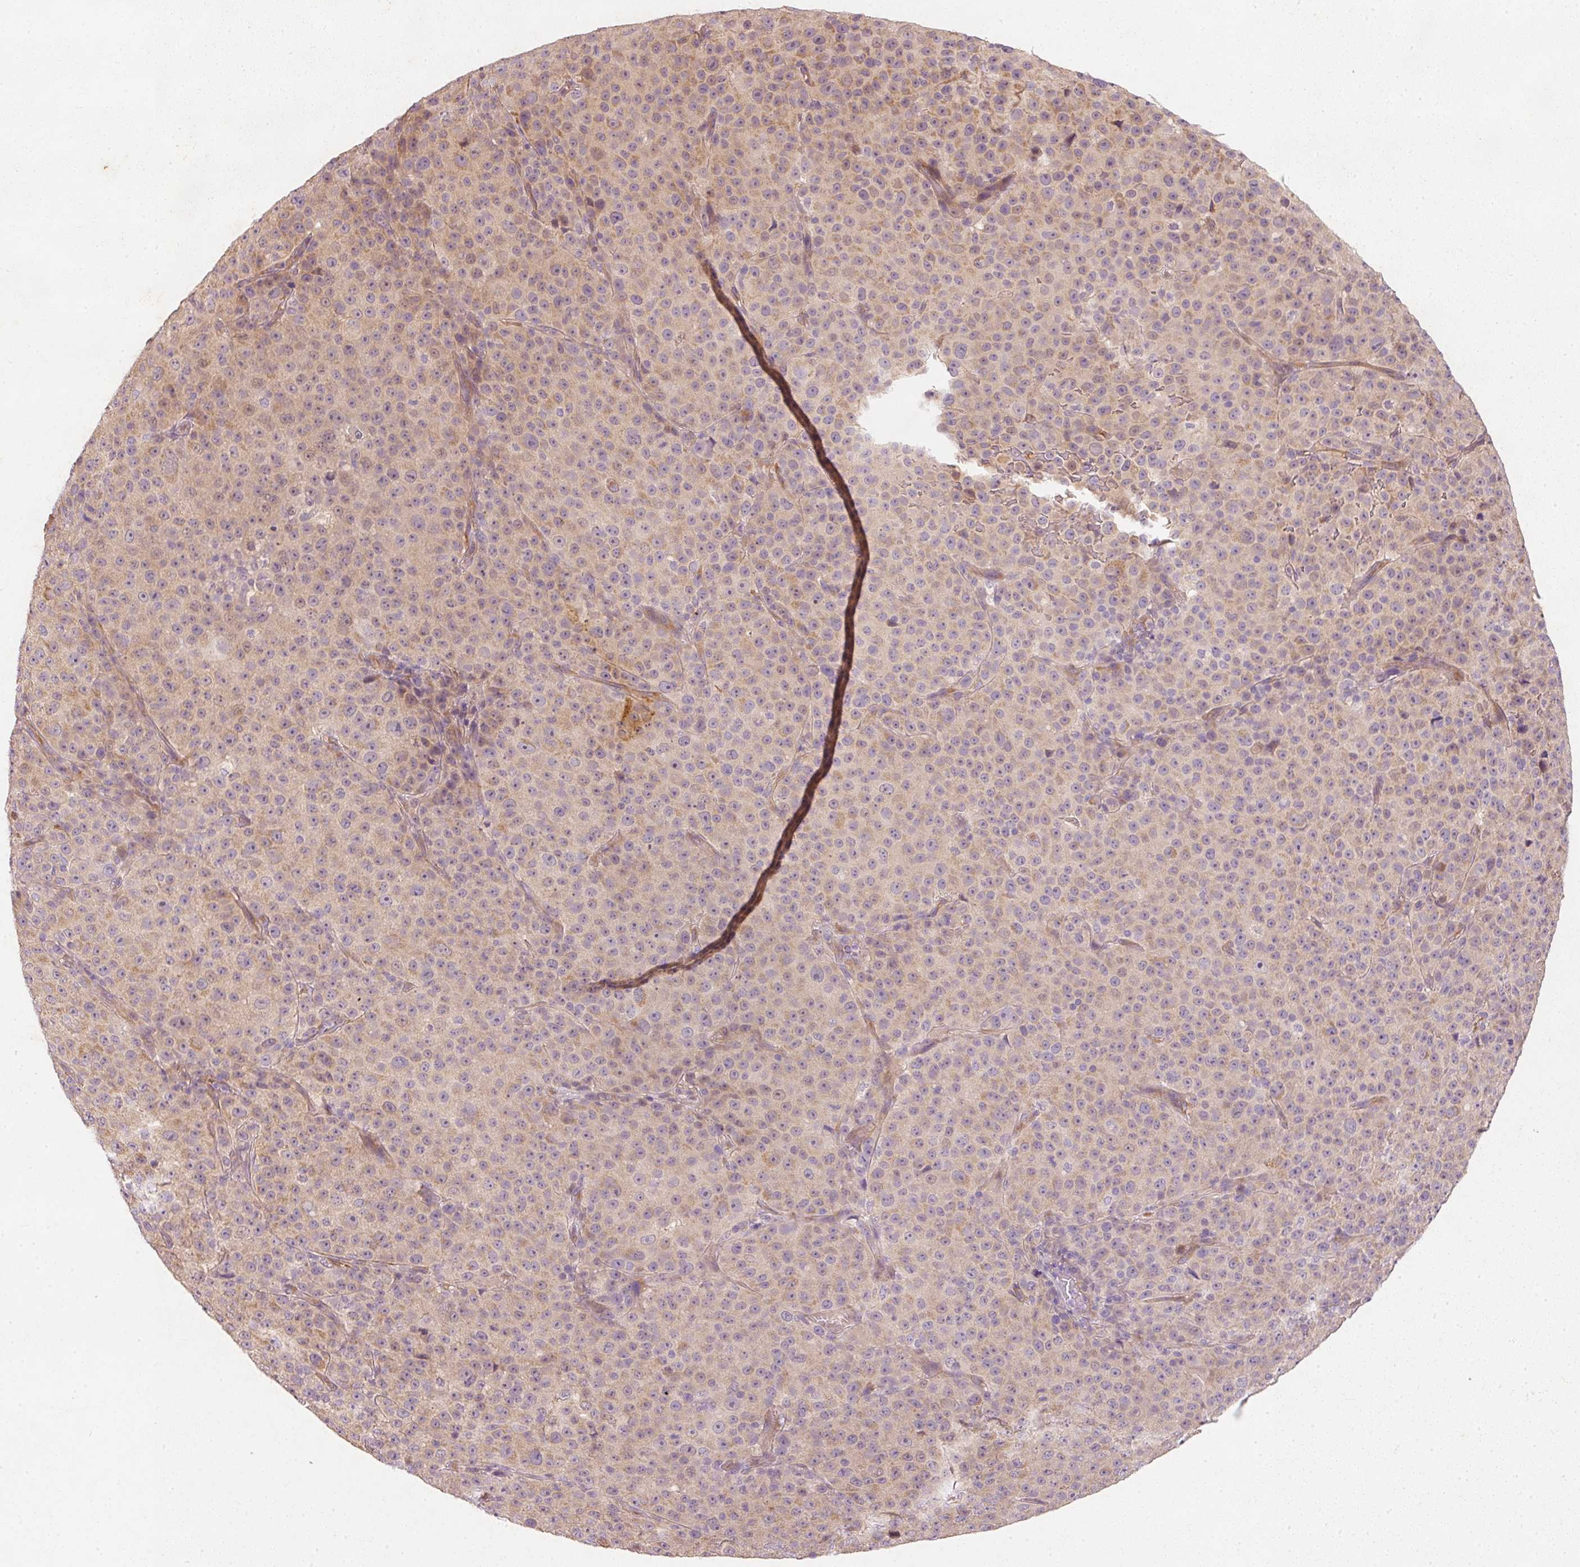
{"staining": {"intensity": "weak", "quantity": "<25%", "location": "cytoplasmic/membranous"}, "tissue": "melanoma", "cell_type": "Tumor cells", "image_type": "cancer", "snomed": [{"axis": "morphology", "description": "Malignant melanoma, Metastatic site"}, {"axis": "topography", "description": "Skin"}, {"axis": "topography", "description": "Lymph node"}], "caption": "This is a micrograph of immunohistochemistry (IHC) staining of melanoma, which shows no staining in tumor cells. (Stains: DAB (3,3'-diaminobenzidine) IHC with hematoxylin counter stain, Microscopy: brightfield microscopy at high magnification).", "gene": "RGL2", "patient": {"sex": "male", "age": 66}}